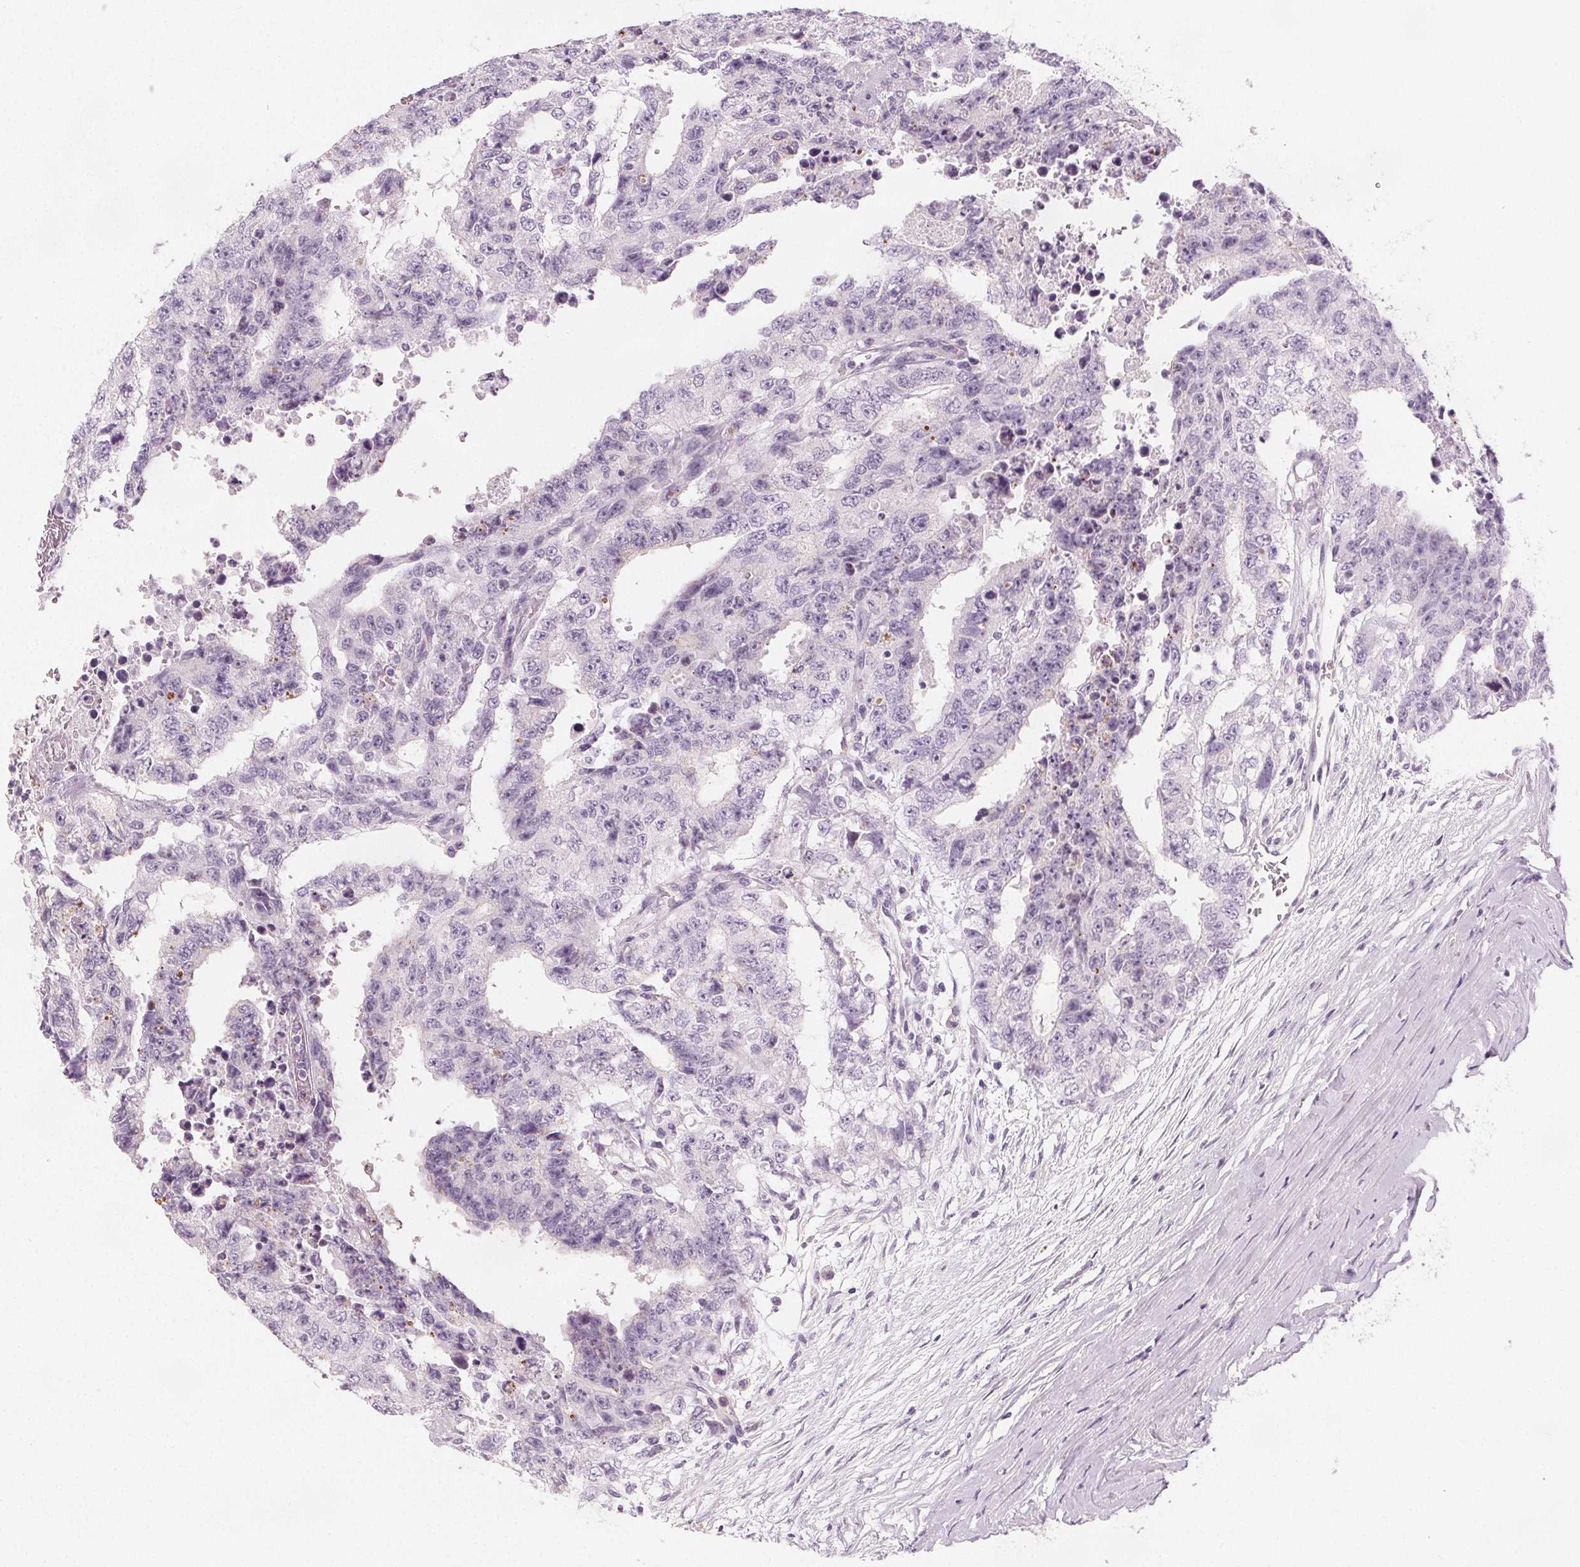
{"staining": {"intensity": "negative", "quantity": "none", "location": "none"}, "tissue": "testis cancer", "cell_type": "Tumor cells", "image_type": "cancer", "snomed": [{"axis": "morphology", "description": "Carcinoma, Embryonal, NOS"}, {"axis": "topography", "description": "Testis"}], "caption": "IHC micrograph of human testis cancer stained for a protein (brown), which shows no expression in tumor cells.", "gene": "SLC5A12", "patient": {"sex": "male", "age": 24}}